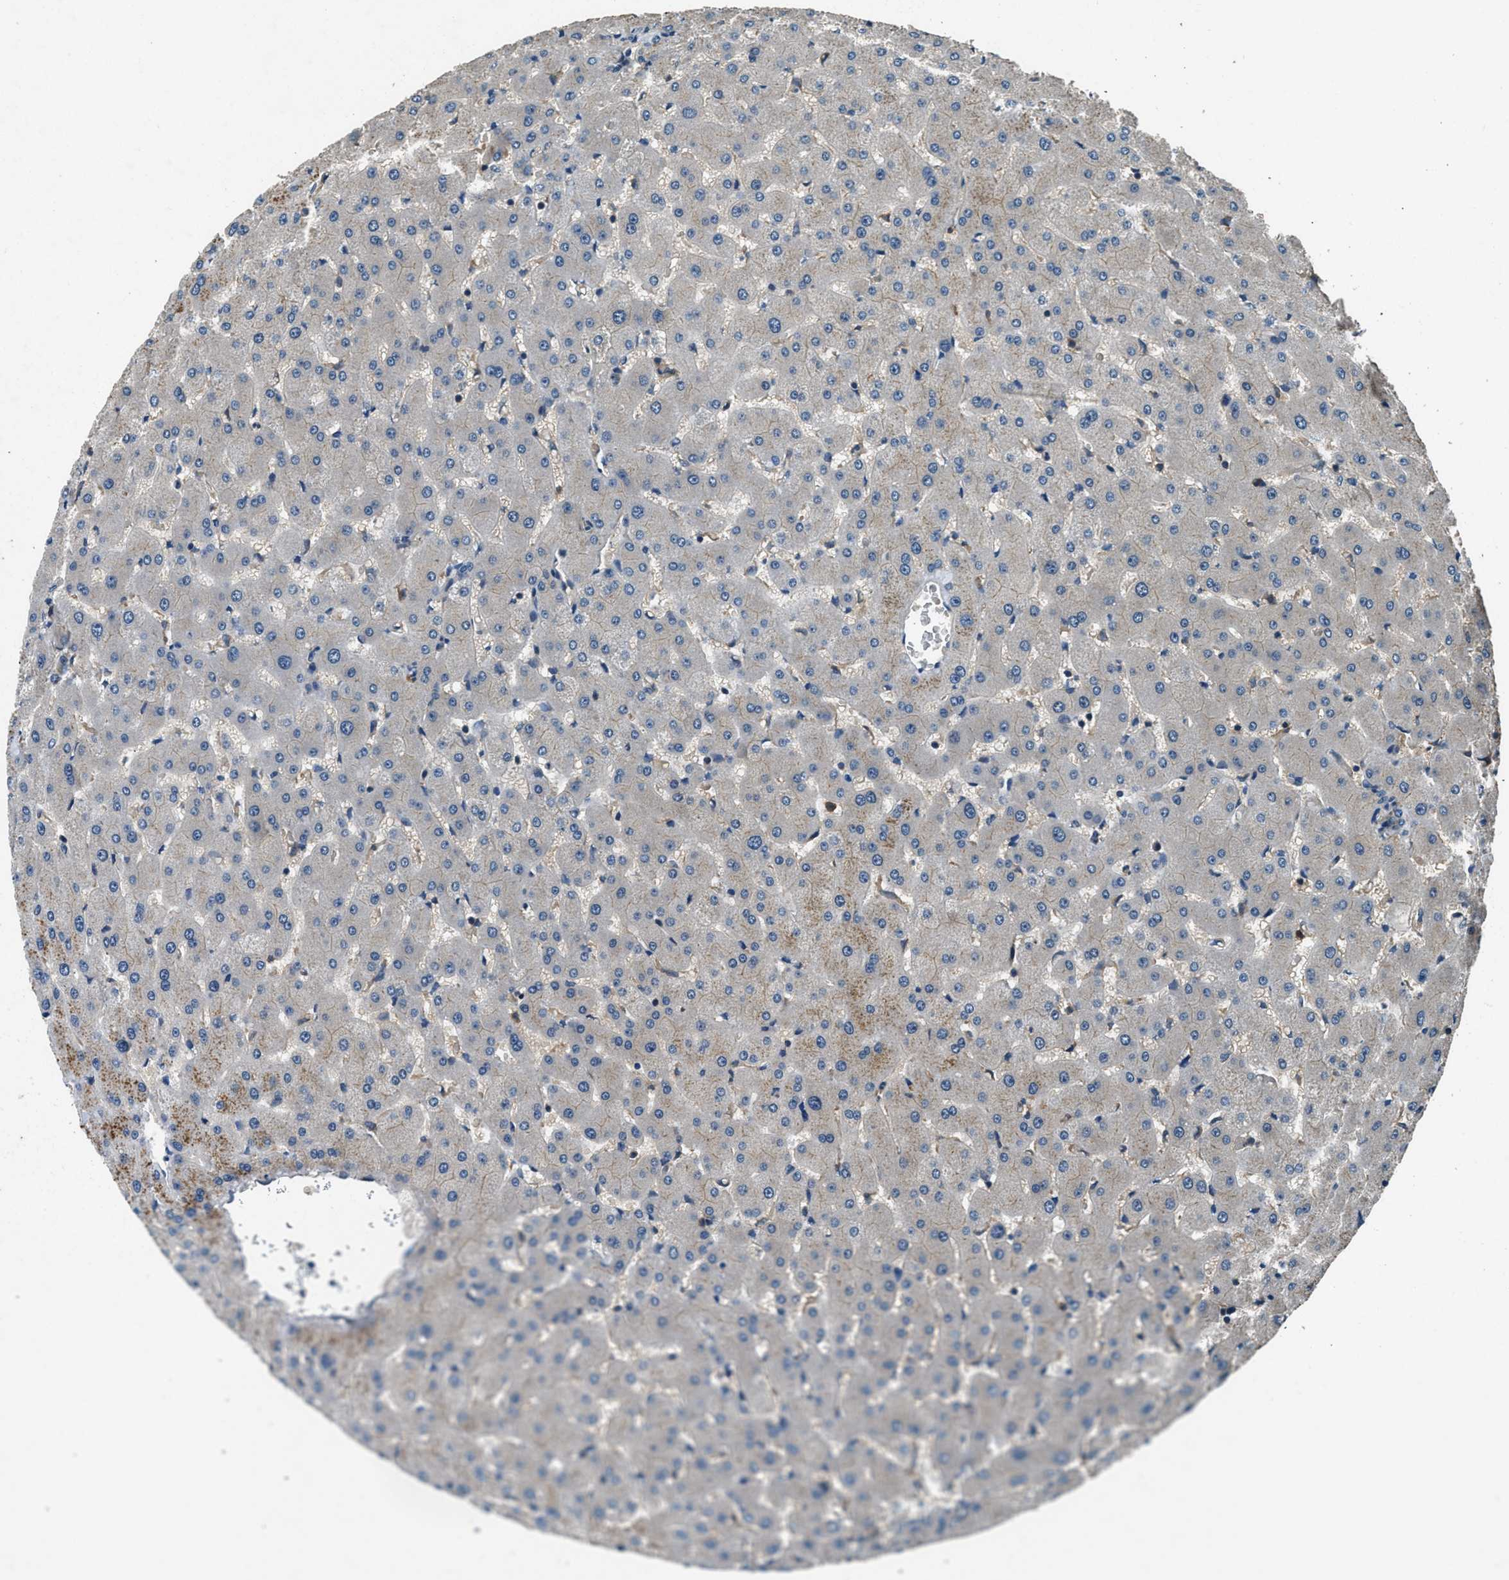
{"staining": {"intensity": "moderate", "quantity": "25%-75%", "location": "cytoplasmic/membranous"}, "tissue": "liver", "cell_type": "Cholangiocytes", "image_type": "normal", "snomed": [{"axis": "morphology", "description": "Normal tissue, NOS"}, {"axis": "topography", "description": "Liver"}], "caption": "A medium amount of moderate cytoplasmic/membranous staining is identified in approximately 25%-75% of cholangiocytes in benign liver.", "gene": "ARHGEF11", "patient": {"sex": "female", "age": 63}}